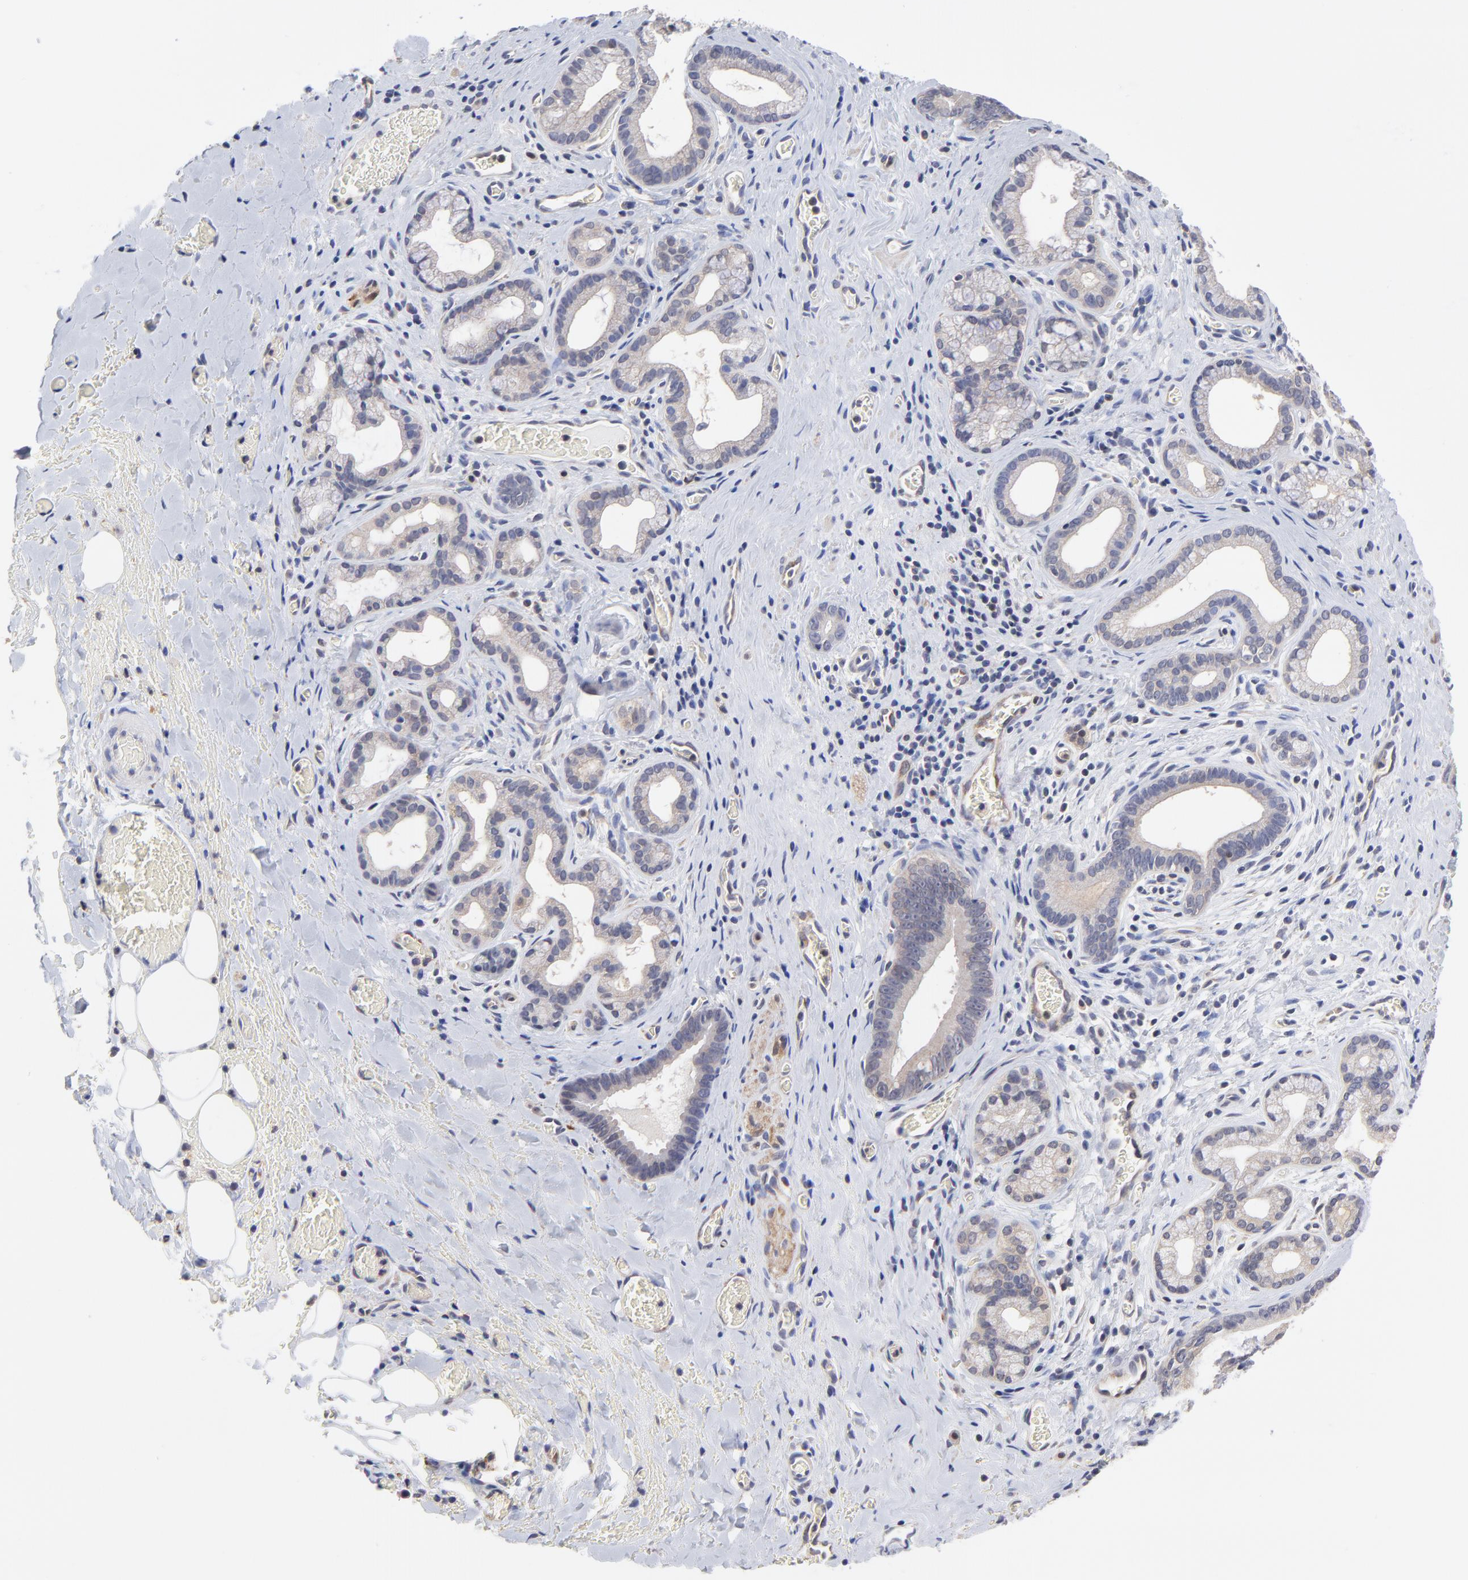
{"staining": {"intensity": "weak", "quantity": ">75%", "location": "cytoplasmic/membranous"}, "tissue": "liver cancer", "cell_type": "Tumor cells", "image_type": "cancer", "snomed": [{"axis": "morphology", "description": "Cholangiocarcinoma"}, {"axis": "topography", "description": "Liver"}], "caption": "This is a micrograph of immunohistochemistry staining of liver cancer, which shows weak staining in the cytoplasmic/membranous of tumor cells.", "gene": "PCMT1", "patient": {"sex": "female", "age": 55}}